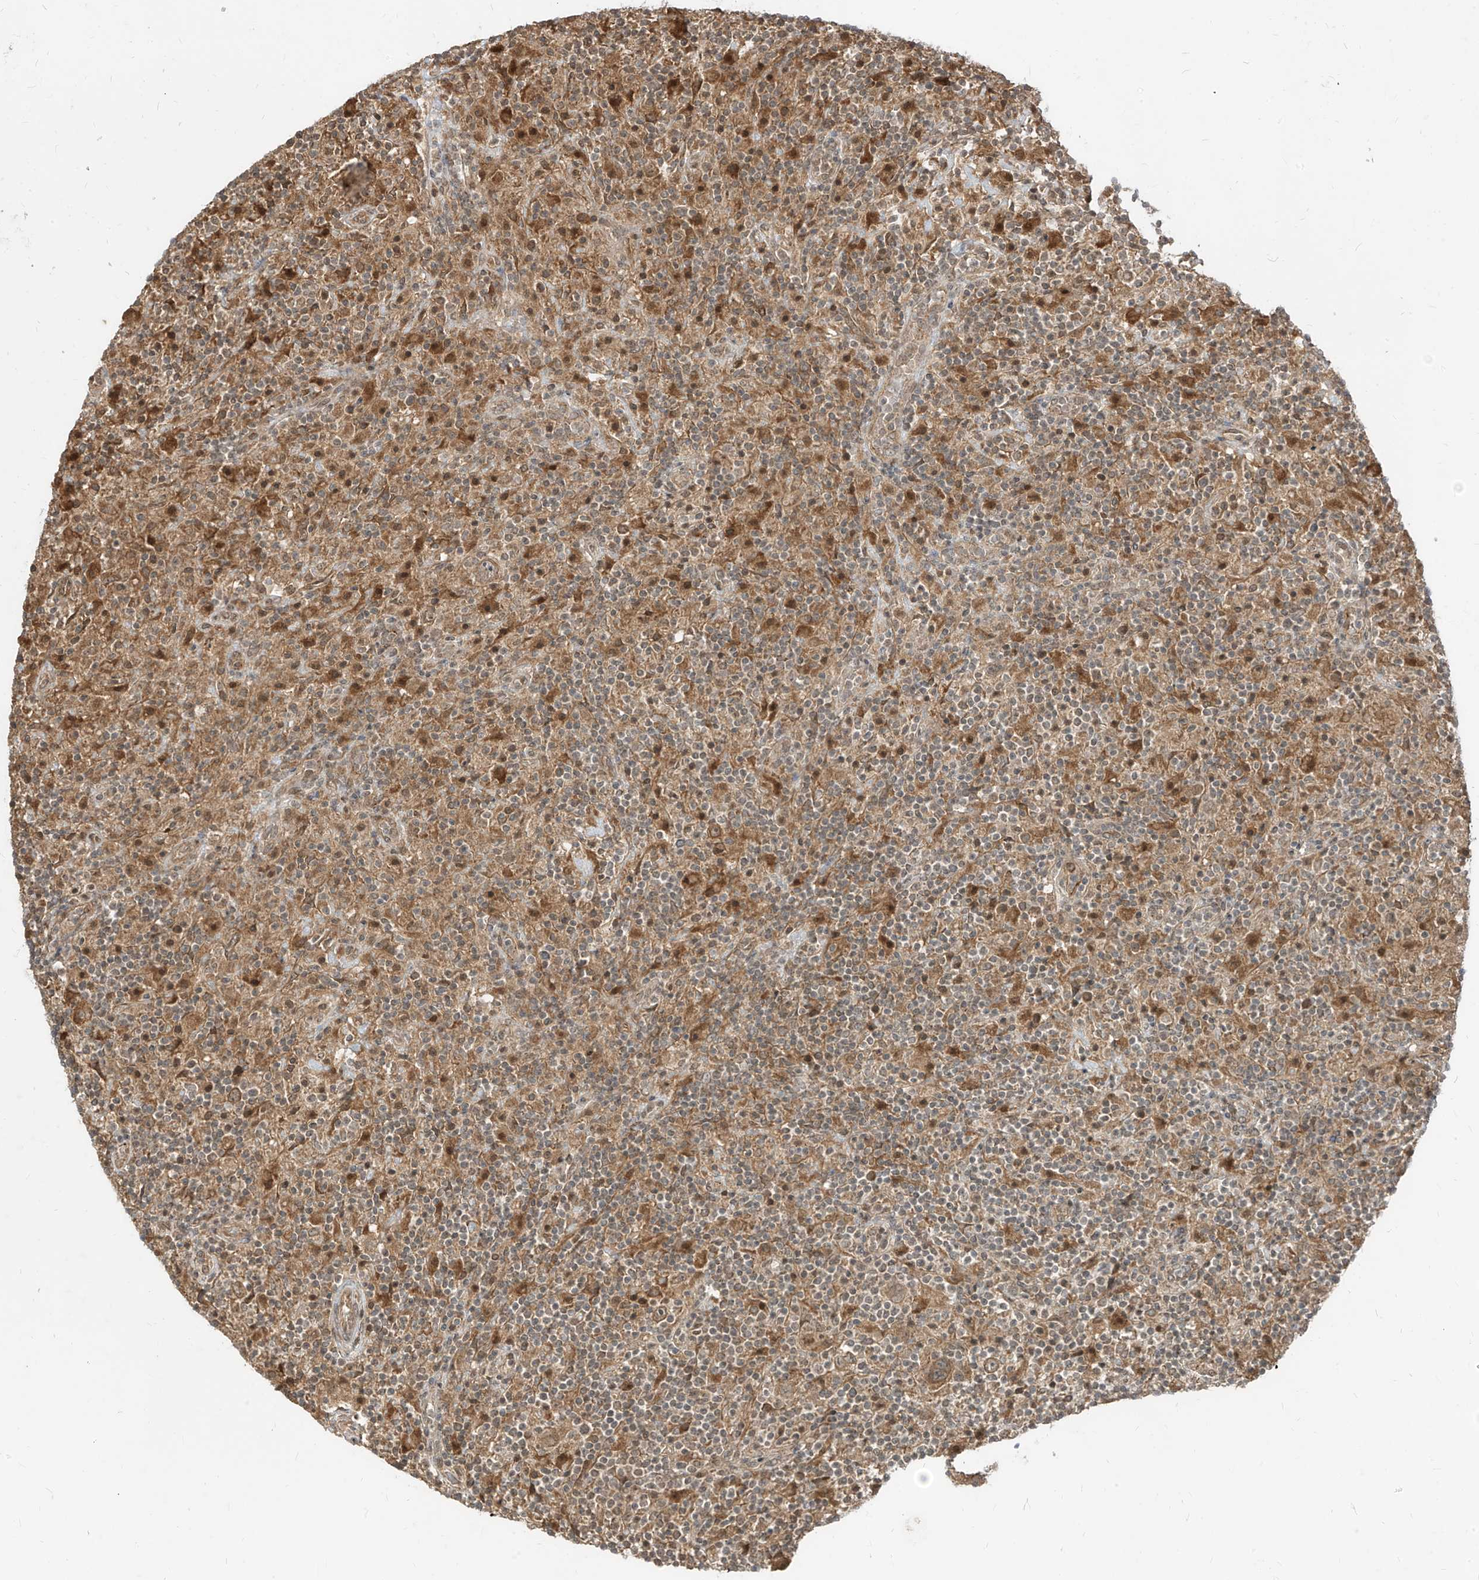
{"staining": {"intensity": "moderate", "quantity": ">75%", "location": "cytoplasmic/membranous"}, "tissue": "lymphoma", "cell_type": "Tumor cells", "image_type": "cancer", "snomed": [{"axis": "morphology", "description": "Hodgkin's disease, NOS"}, {"axis": "topography", "description": "Lymph node"}], "caption": "Immunohistochemical staining of human lymphoma exhibits medium levels of moderate cytoplasmic/membranous protein expression in about >75% of tumor cells. (DAB (3,3'-diaminobenzidine) IHC, brown staining for protein, blue staining for nuclei).", "gene": "LCOR", "patient": {"sex": "male", "age": 70}}